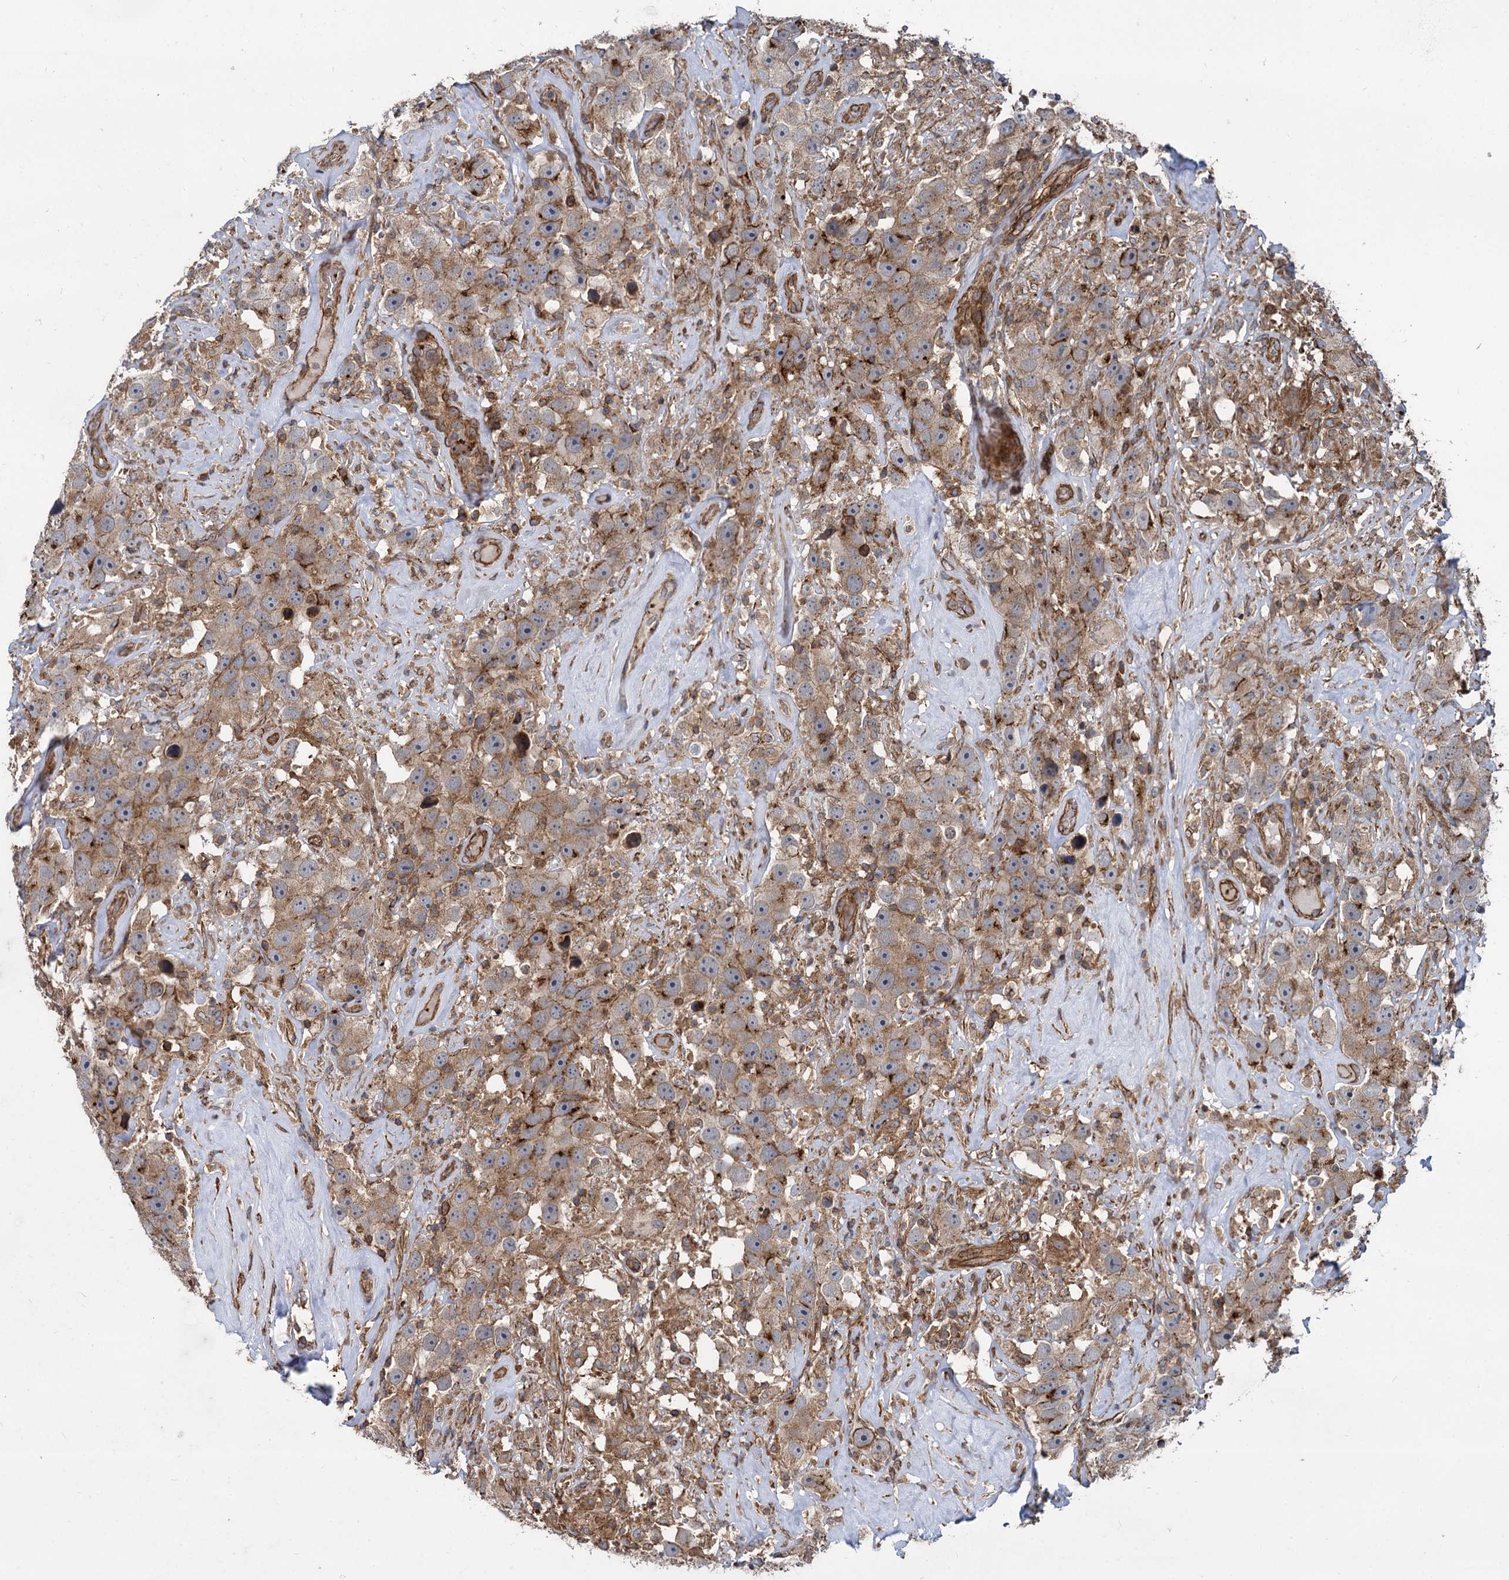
{"staining": {"intensity": "weak", "quantity": ">75%", "location": "cytoplasmic/membranous"}, "tissue": "testis cancer", "cell_type": "Tumor cells", "image_type": "cancer", "snomed": [{"axis": "morphology", "description": "Seminoma, NOS"}, {"axis": "topography", "description": "Testis"}], "caption": "IHC (DAB) staining of human testis cancer shows weak cytoplasmic/membranous protein staining in about >75% of tumor cells. (DAB (3,3'-diaminobenzidine) IHC, brown staining for protein, blue staining for nuclei).", "gene": "SVIP", "patient": {"sex": "male", "age": 49}}